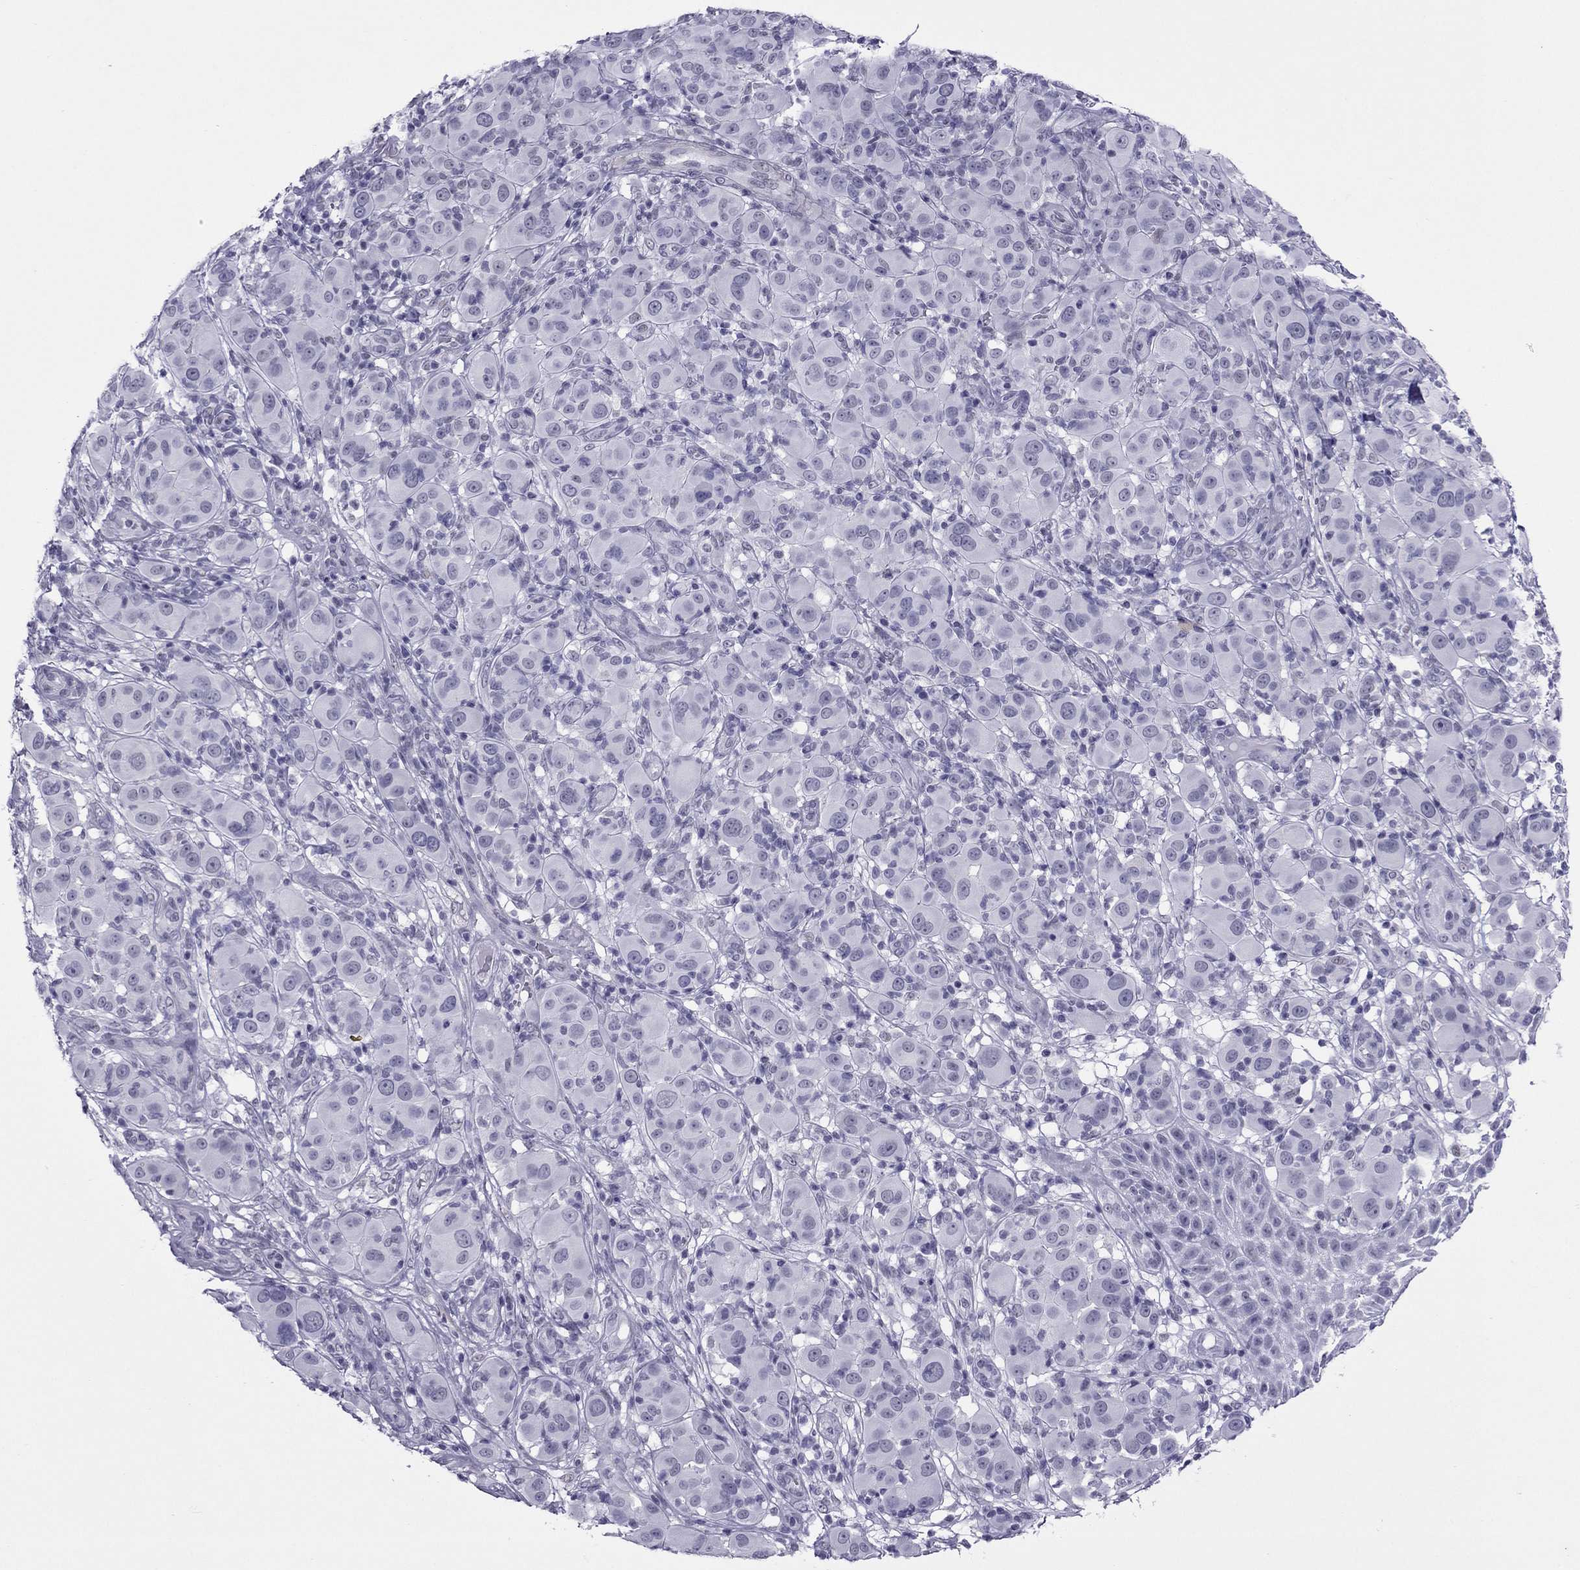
{"staining": {"intensity": "negative", "quantity": "none", "location": "none"}, "tissue": "melanoma", "cell_type": "Tumor cells", "image_type": "cancer", "snomed": [{"axis": "morphology", "description": "Malignant melanoma, NOS"}, {"axis": "topography", "description": "Skin"}], "caption": "Melanoma was stained to show a protein in brown. There is no significant expression in tumor cells. The staining is performed using DAB (3,3'-diaminobenzidine) brown chromogen with nuclei counter-stained in using hematoxylin.", "gene": "ZNF646", "patient": {"sex": "female", "age": 87}}